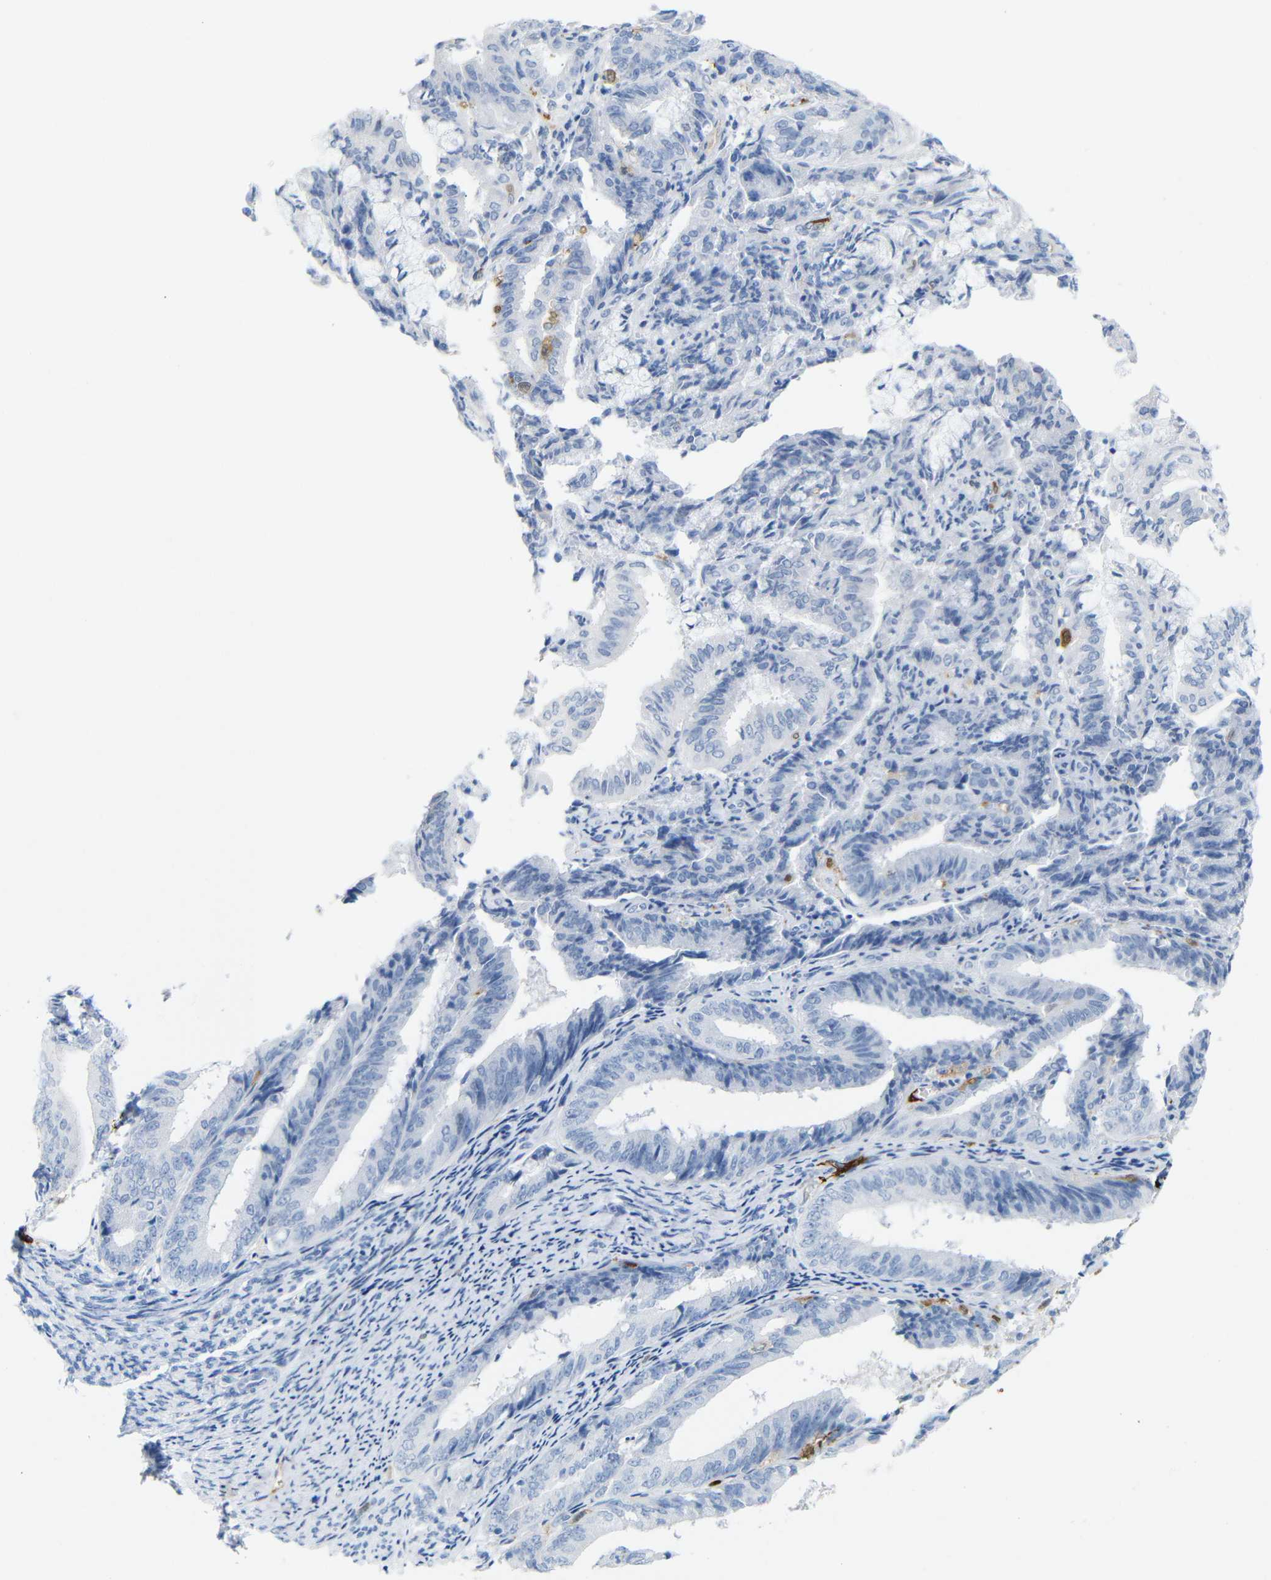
{"staining": {"intensity": "negative", "quantity": "none", "location": "none"}, "tissue": "endometrial cancer", "cell_type": "Tumor cells", "image_type": "cancer", "snomed": [{"axis": "morphology", "description": "Adenocarcinoma, NOS"}, {"axis": "topography", "description": "Endometrium"}], "caption": "An IHC photomicrograph of endometrial cancer is shown. There is no staining in tumor cells of endometrial cancer.", "gene": "MT1A", "patient": {"sex": "female", "age": 63}}